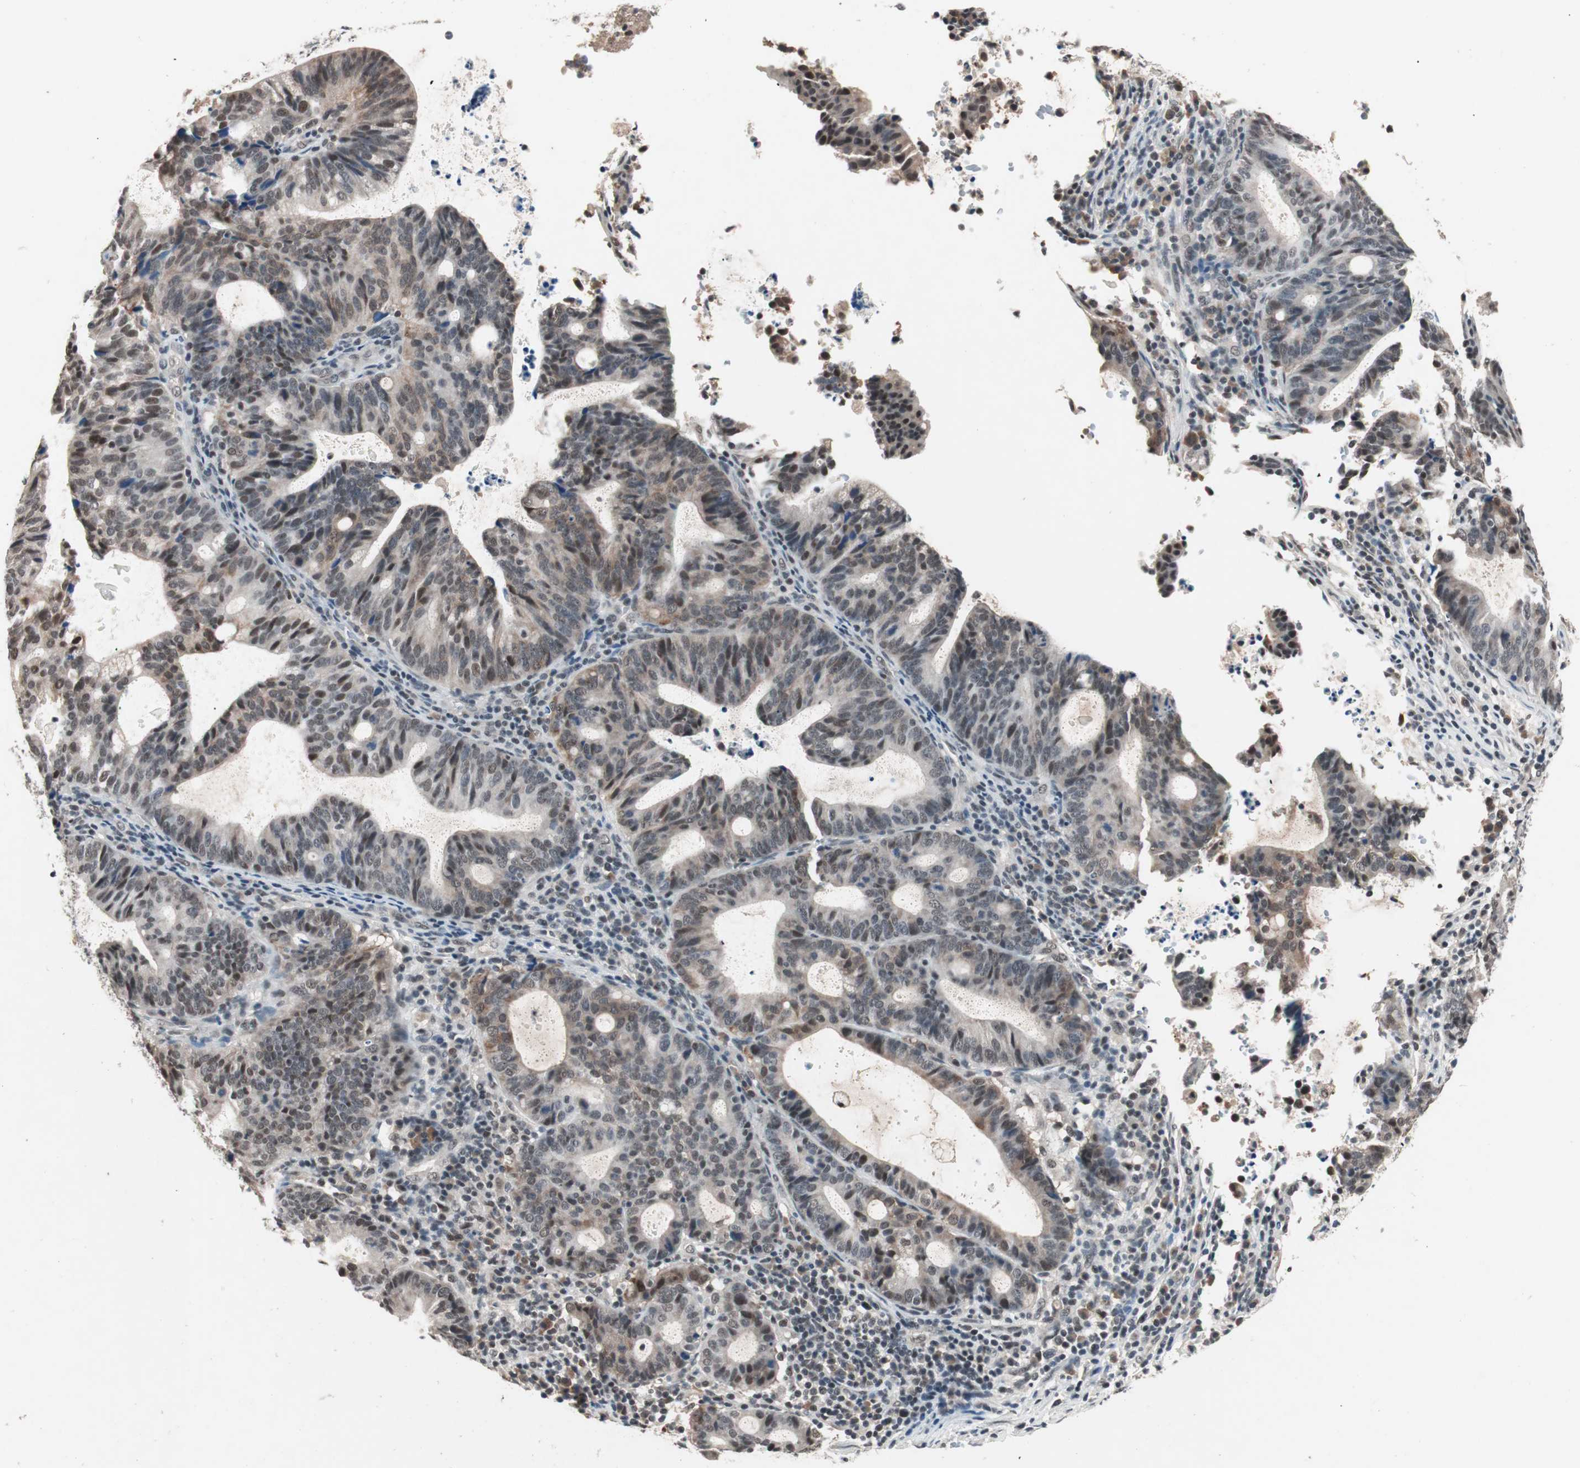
{"staining": {"intensity": "weak", "quantity": "25%-75%", "location": "cytoplasmic/membranous,nuclear"}, "tissue": "endometrial cancer", "cell_type": "Tumor cells", "image_type": "cancer", "snomed": [{"axis": "morphology", "description": "Adenocarcinoma, NOS"}, {"axis": "topography", "description": "Uterus"}], "caption": "A high-resolution histopathology image shows immunohistochemistry (IHC) staining of endometrial adenocarcinoma, which demonstrates weak cytoplasmic/membranous and nuclear positivity in approximately 25%-75% of tumor cells.", "gene": "NFRKB", "patient": {"sex": "female", "age": 83}}